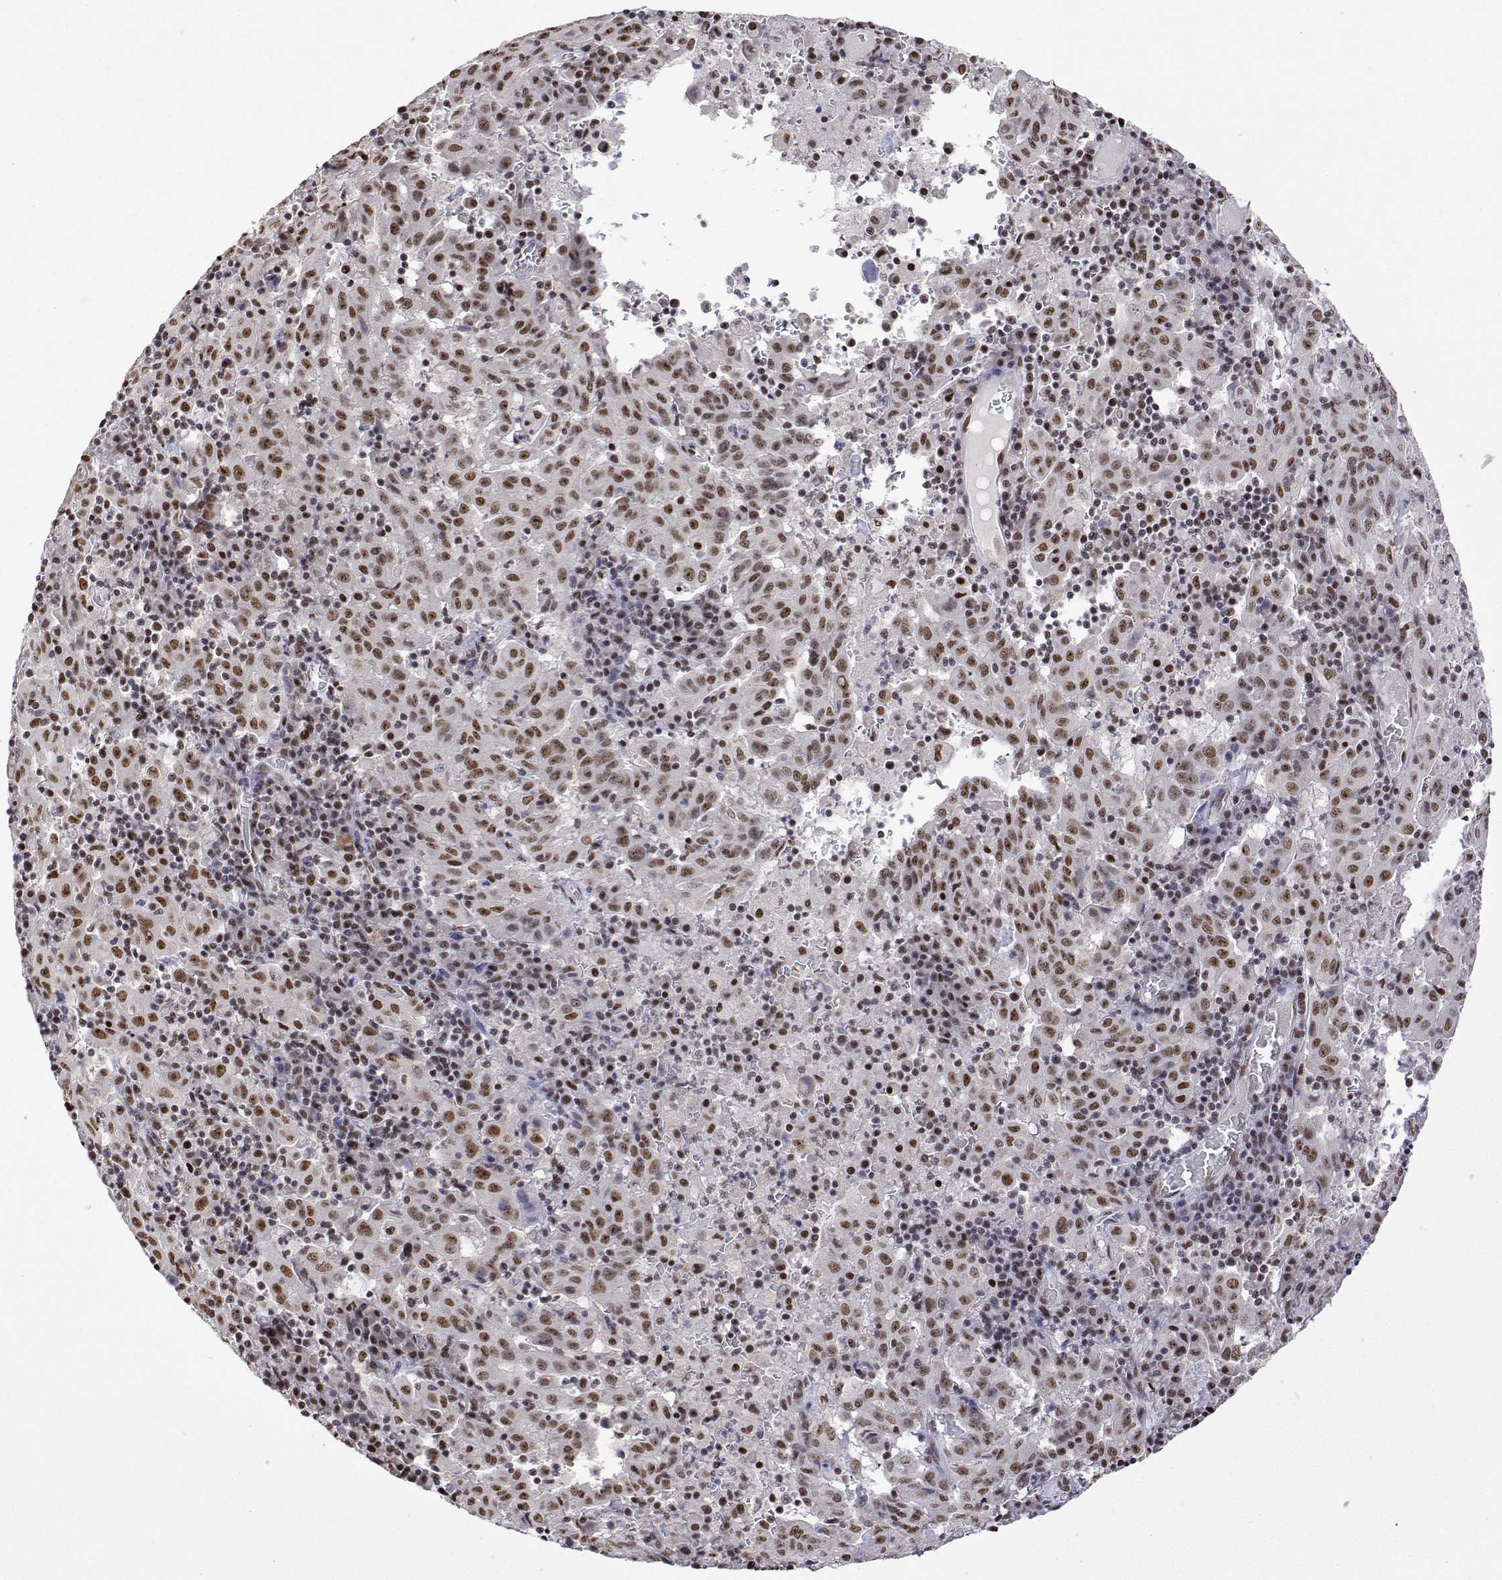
{"staining": {"intensity": "moderate", "quantity": ">75%", "location": "nuclear"}, "tissue": "pancreatic cancer", "cell_type": "Tumor cells", "image_type": "cancer", "snomed": [{"axis": "morphology", "description": "Adenocarcinoma, NOS"}, {"axis": "topography", "description": "Pancreas"}], "caption": "This histopathology image reveals immunohistochemistry staining of human adenocarcinoma (pancreatic), with medium moderate nuclear staining in about >75% of tumor cells.", "gene": "ADAR", "patient": {"sex": "male", "age": 63}}